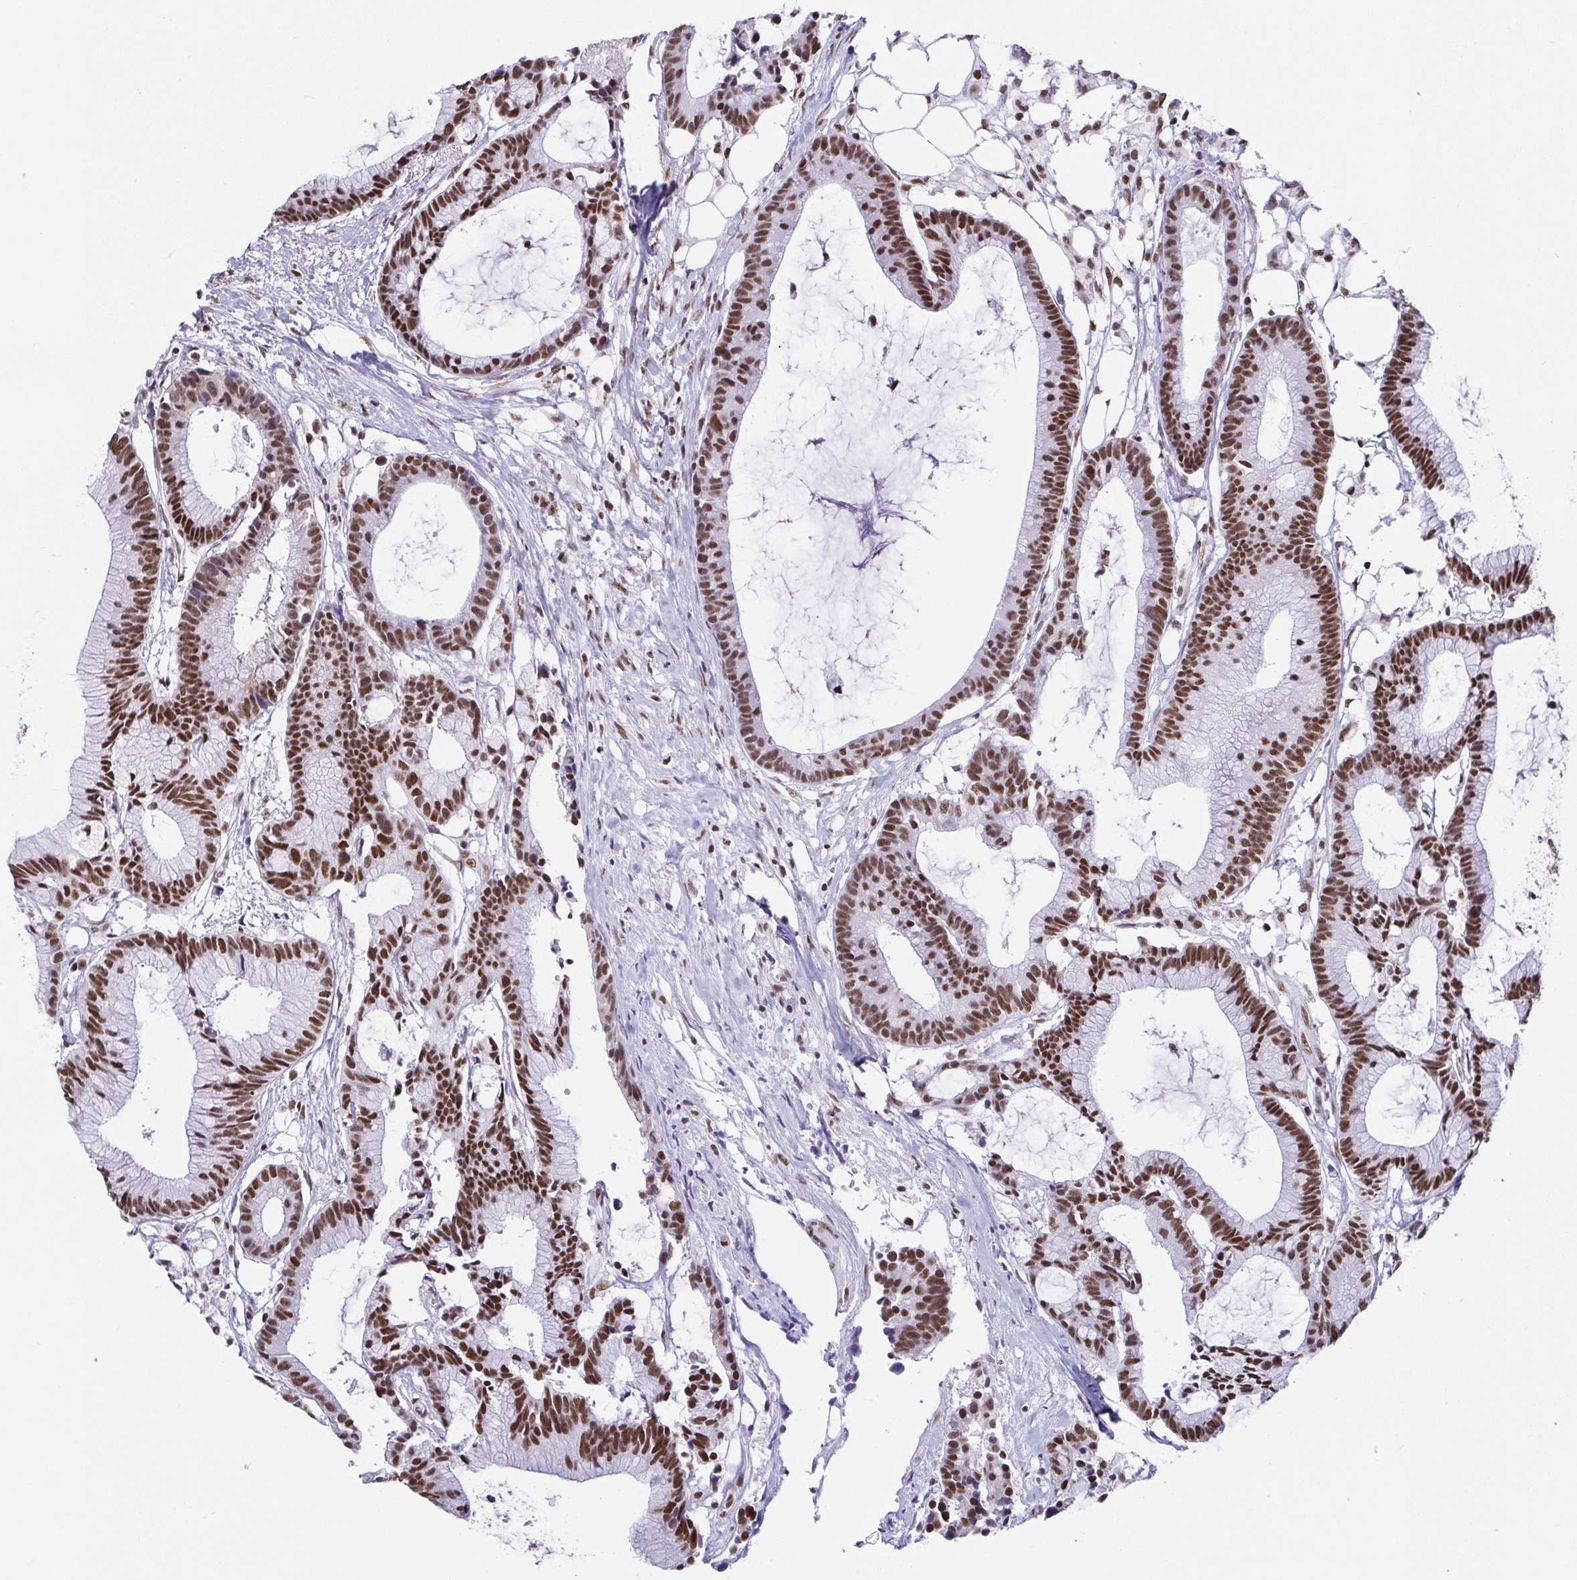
{"staining": {"intensity": "moderate", "quantity": ">75%", "location": "nuclear"}, "tissue": "colorectal cancer", "cell_type": "Tumor cells", "image_type": "cancer", "snomed": [{"axis": "morphology", "description": "Adenocarcinoma, NOS"}, {"axis": "topography", "description": "Colon"}], "caption": "A histopathology image showing moderate nuclear expression in approximately >75% of tumor cells in colorectal cancer (adenocarcinoma), as visualized by brown immunohistochemical staining.", "gene": "EWSR1", "patient": {"sex": "female", "age": 78}}